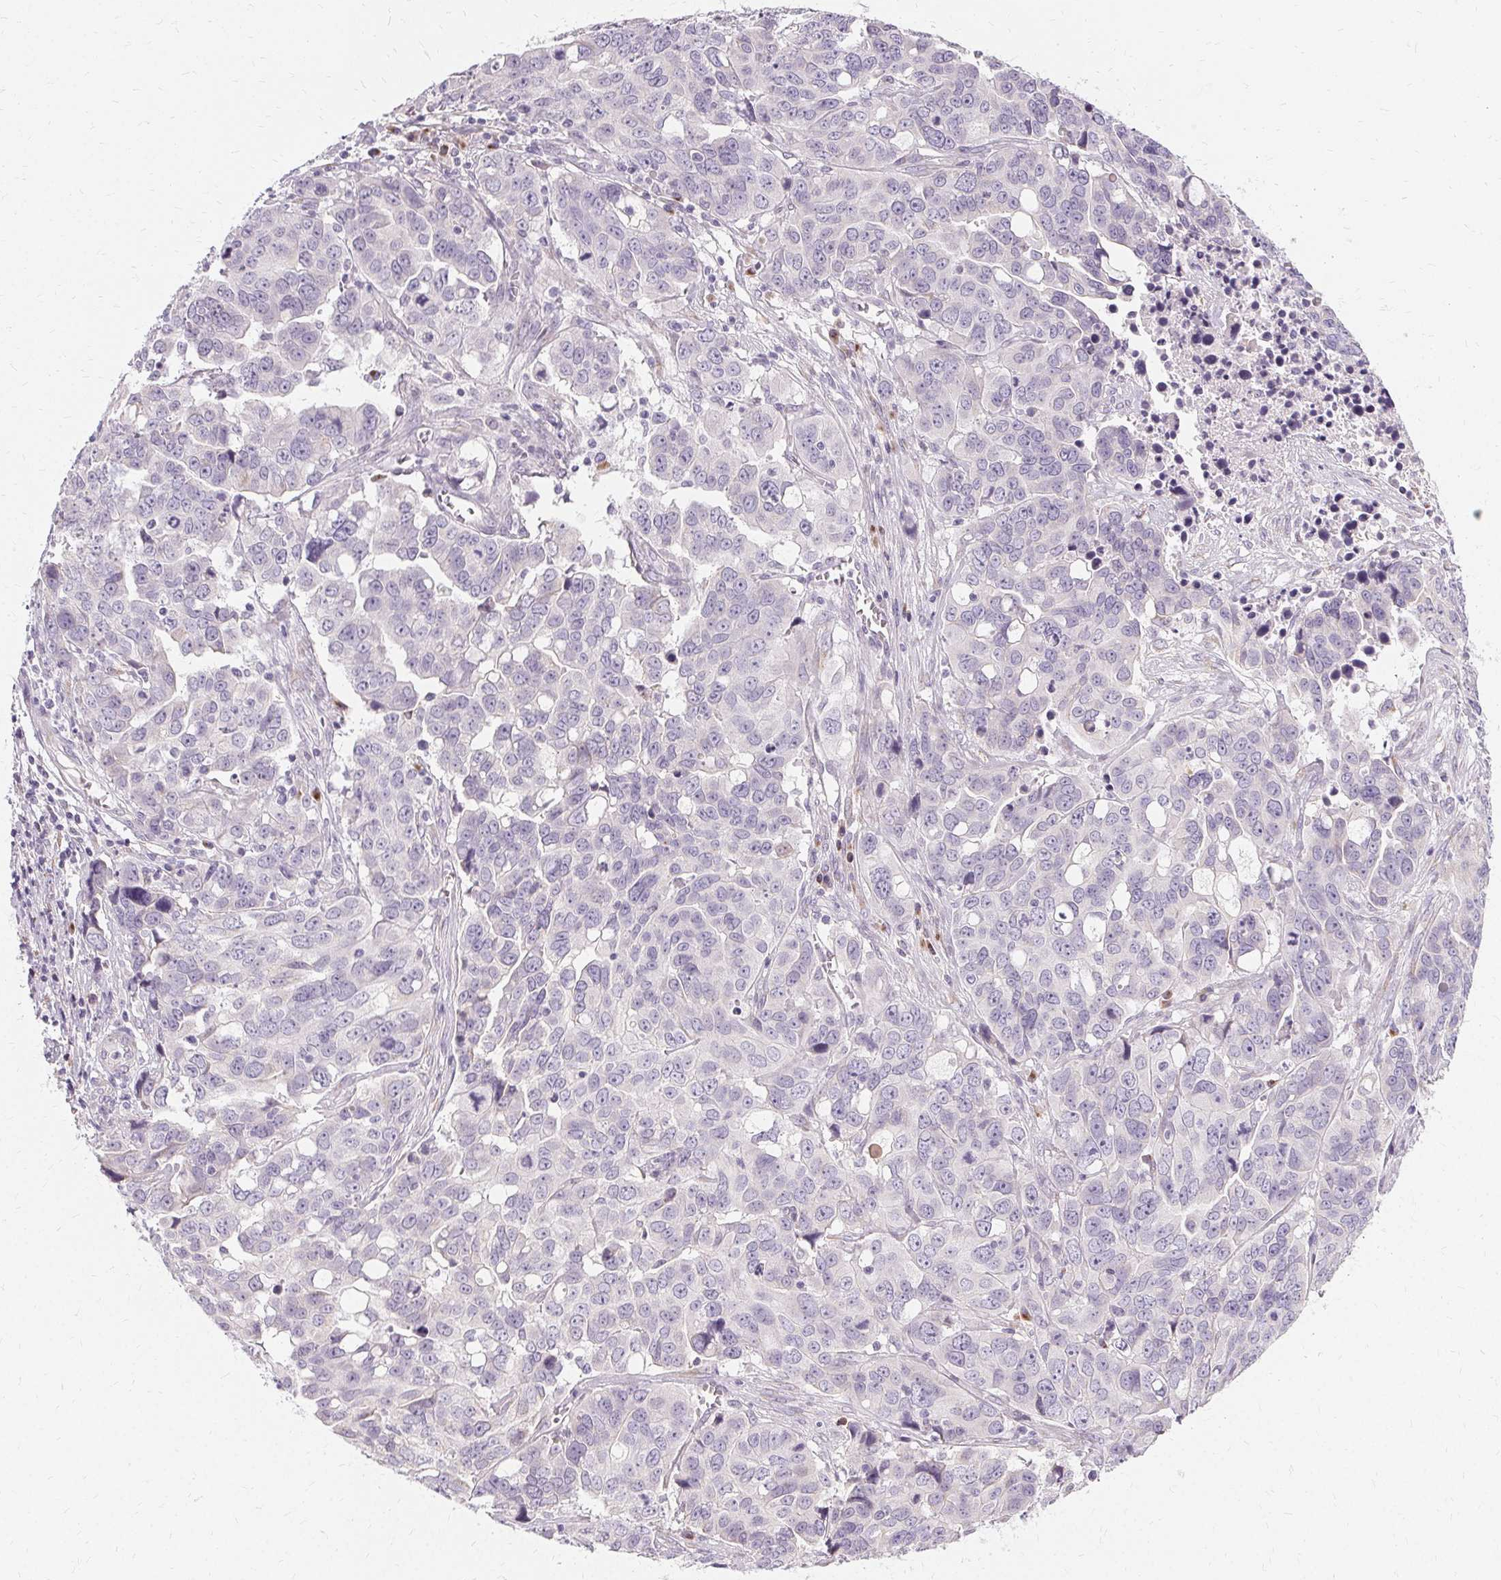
{"staining": {"intensity": "negative", "quantity": "none", "location": "none"}, "tissue": "ovarian cancer", "cell_type": "Tumor cells", "image_type": "cancer", "snomed": [{"axis": "morphology", "description": "Carcinoma, endometroid"}, {"axis": "topography", "description": "Ovary"}], "caption": "Tumor cells are negative for brown protein staining in ovarian cancer (endometroid carcinoma). The staining was performed using DAB (3,3'-diaminobenzidine) to visualize the protein expression in brown, while the nuclei were stained in blue with hematoxylin (Magnification: 20x).", "gene": "FCRL3", "patient": {"sex": "female", "age": 78}}